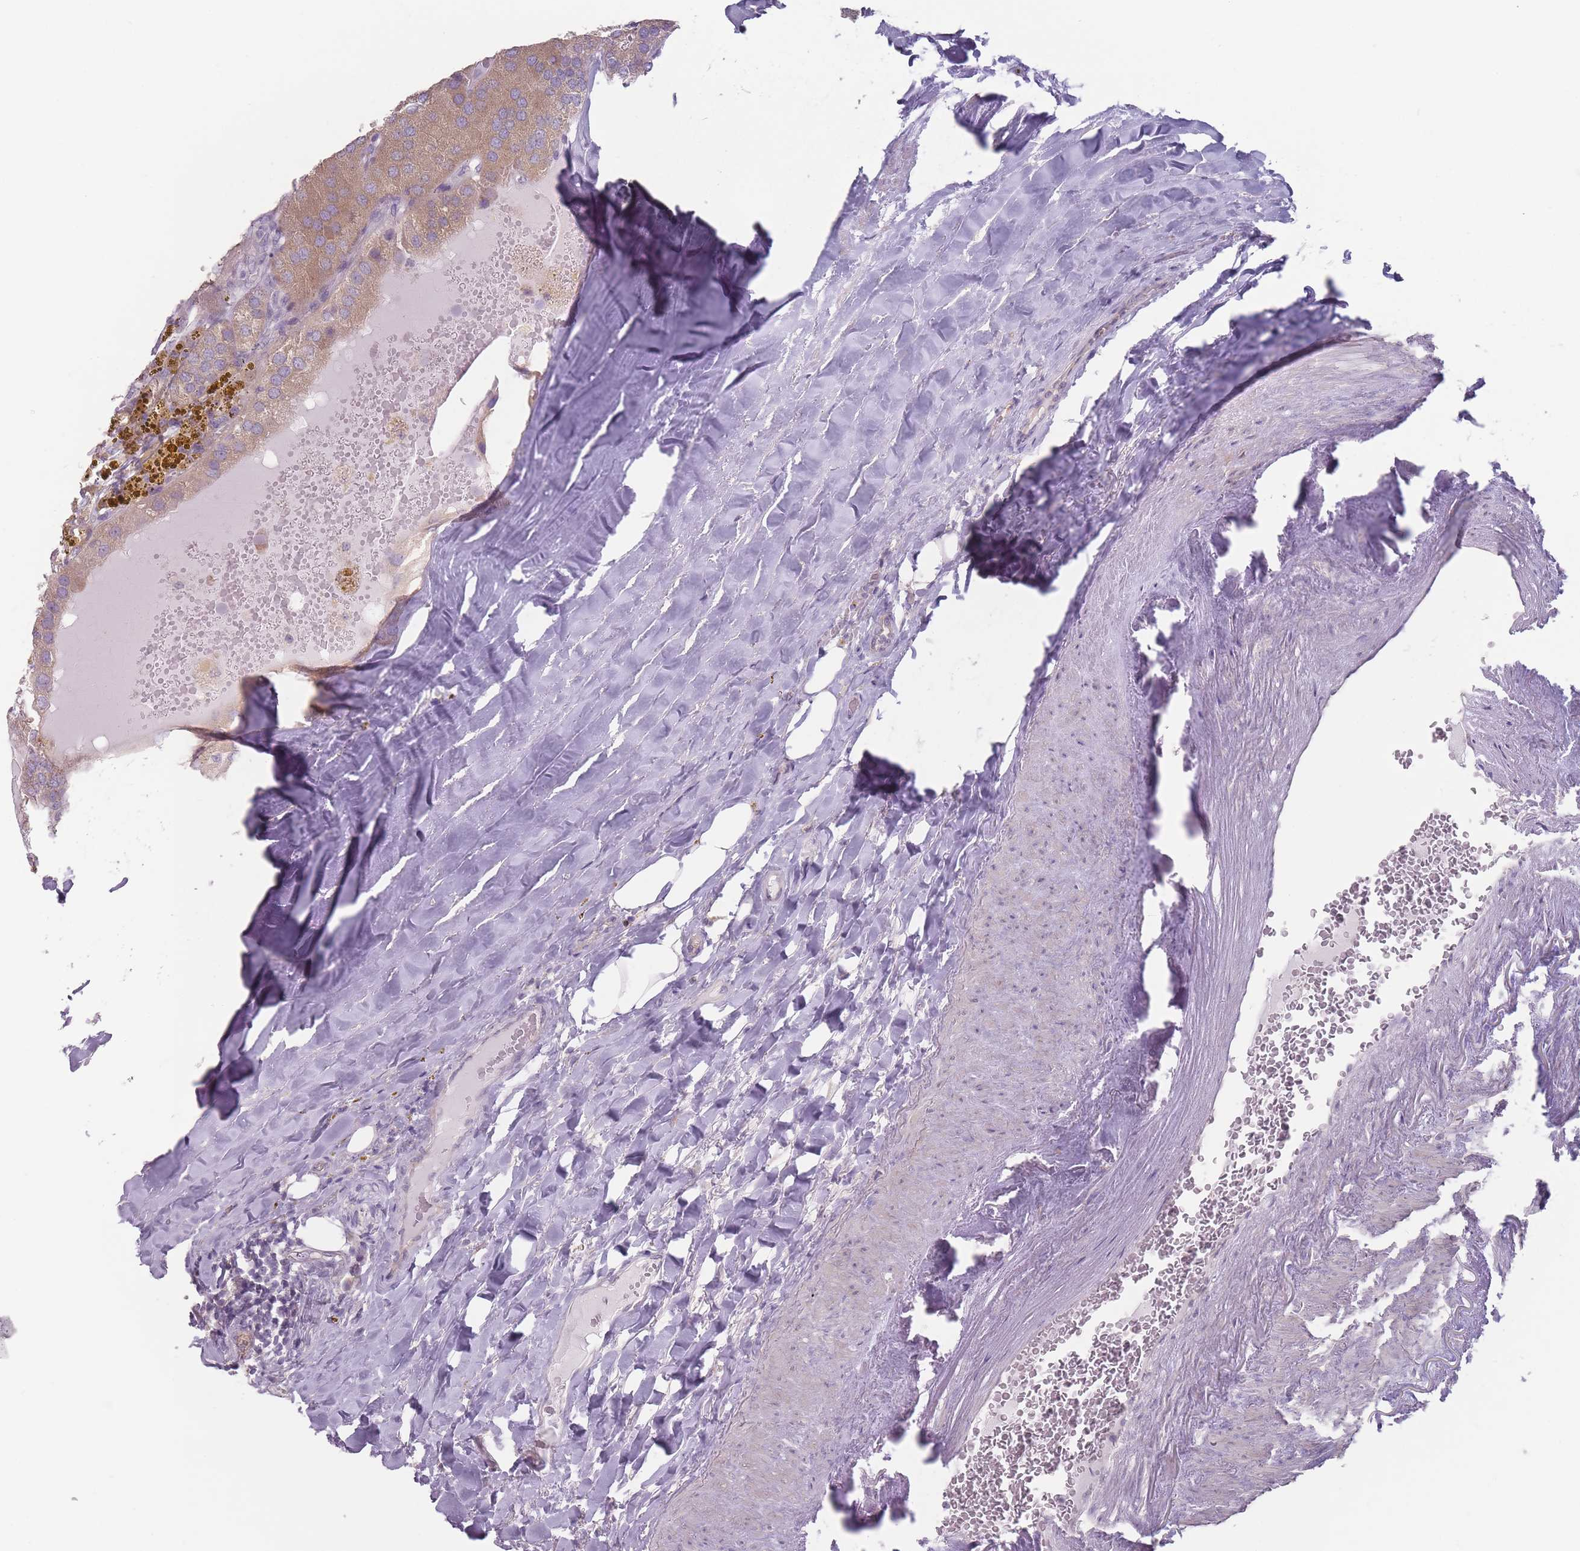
{"staining": {"intensity": "moderate", "quantity": ">75%", "location": "cytoplasmic/membranous"}, "tissue": "parathyroid gland", "cell_type": "Glandular cells", "image_type": "normal", "snomed": [{"axis": "morphology", "description": "Normal tissue, NOS"}, {"axis": "morphology", "description": "Adenoma, NOS"}, {"axis": "topography", "description": "Parathyroid gland"}], "caption": "IHC photomicrograph of normal parathyroid gland stained for a protein (brown), which displays medium levels of moderate cytoplasmic/membranous expression in approximately >75% of glandular cells.", "gene": "AKAIN1", "patient": {"sex": "female", "age": 86}}